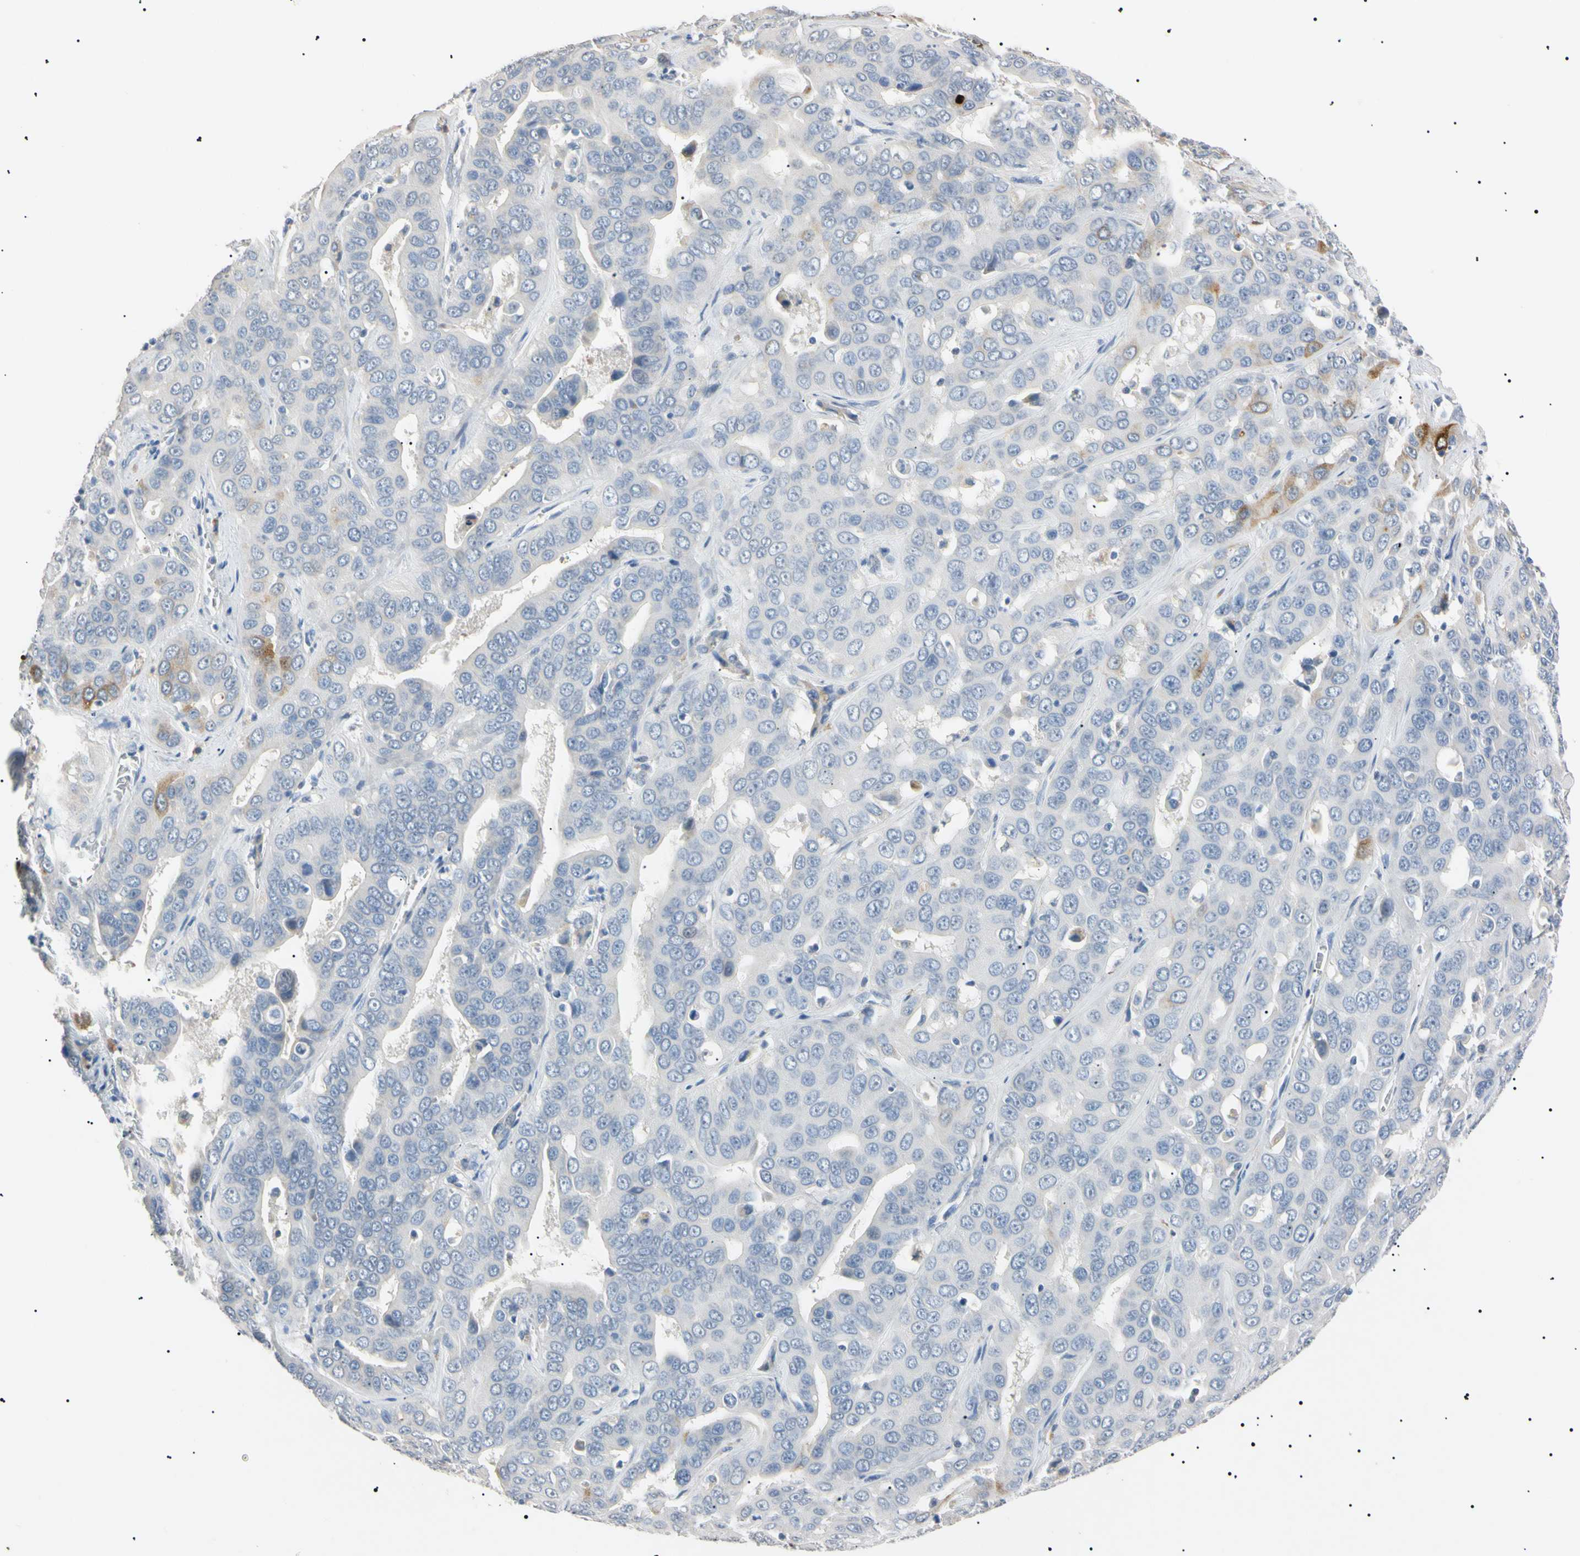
{"staining": {"intensity": "negative", "quantity": "none", "location": "none"}, "tissue": "liver cancer", "cell_type": "Tumor cells", "image_type": "cancer", "snomed": [{"axis": "morphology", "description": "Cholangiocarcinoma"}, {"axis": "topography", "description": "Liver"}], "caption": "DAB (3,3'-diaminobenzidine) immunohistochemical staining of human liver cancer (cholangiocarcinoma) reveals no significant expression in tumor cells.", "gene": "CGB3", "patient": {"sex": "female", "age": 52}}